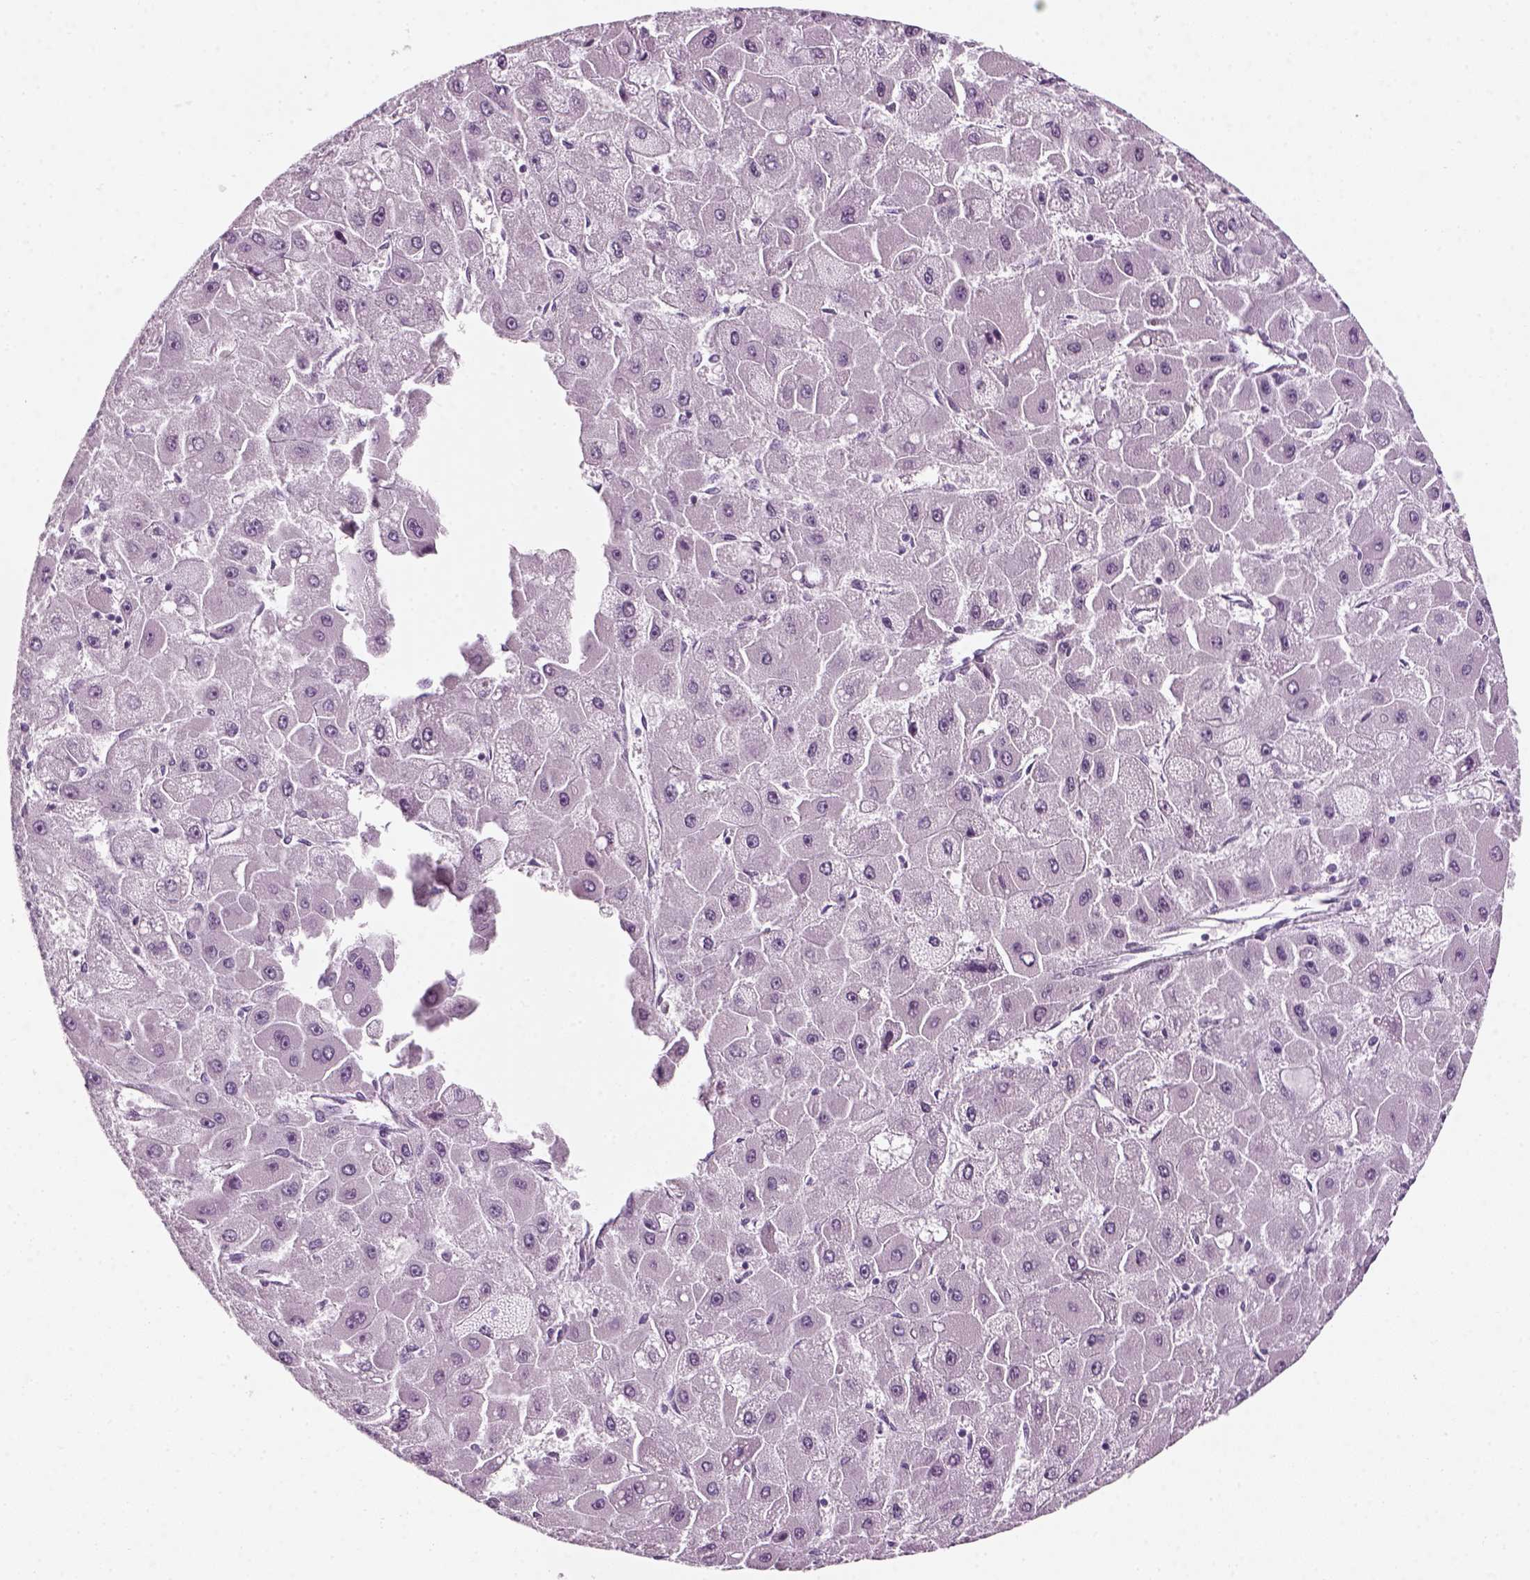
{"staining": {"intensity": "negative", "quantity": "none", "location": "none"}, "tissue": "liver cancer", "cell_type": "Tumor cells", "image_type": "cancer", "snomed": [{"axis": "morphology", "description": "Carcinoma, Hepatocellular, NOS"}, {"axis": "topography", "description": "Liver"}], "caption": "There is no significant expression in tumor cells of liver hepatocellular carcinoma.", "gene": "KRT75", "patient": {"sex": "female", "age": 25}}